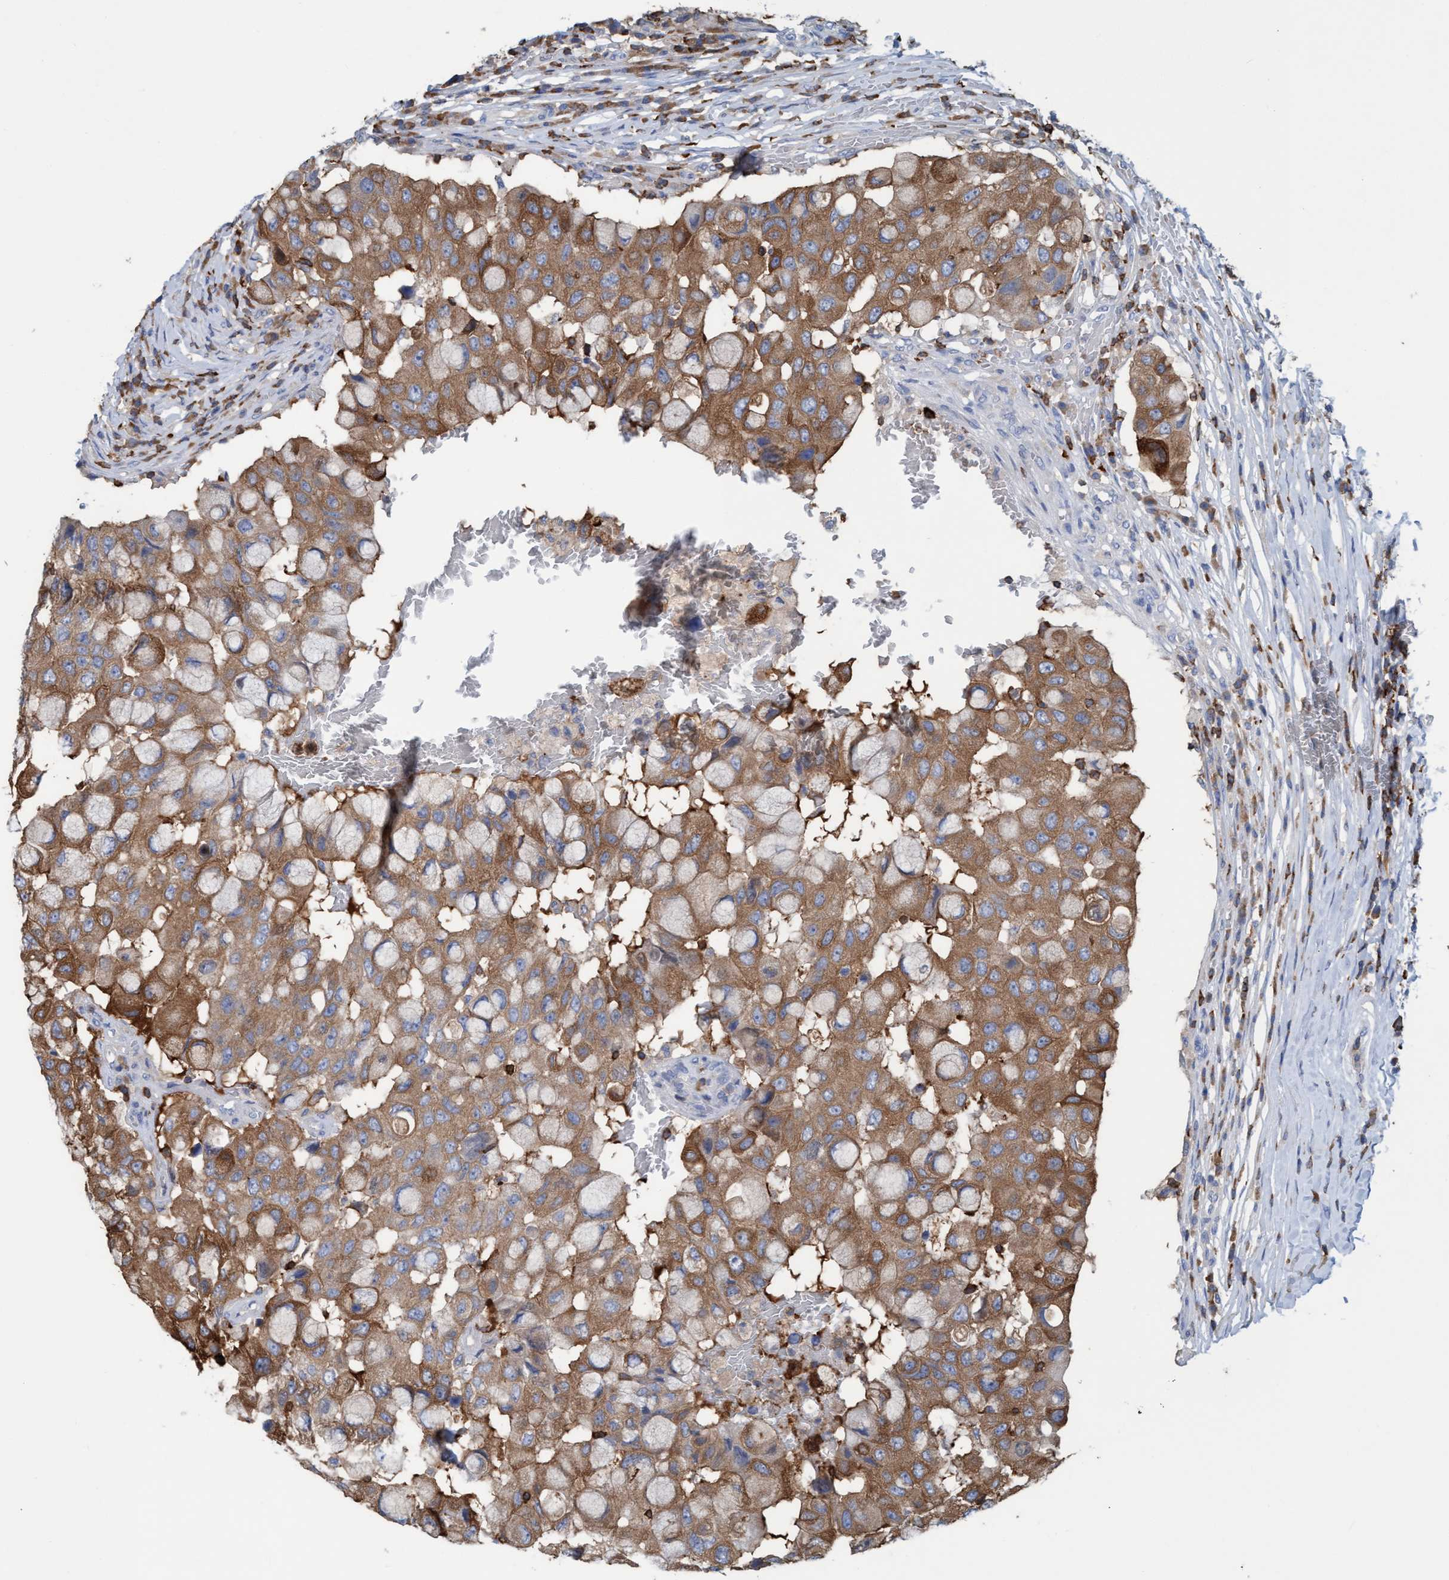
{"staining": {"intensity": "moderate", "quantity": ">75%", "location": "cytoplasmic/membranous"}, "tissue": "breast cancer", "cell_type": "Tumor cells", "image_type": "cancer", "snomed": [{"axis": "morphology", "description": "Duct carcinoma"}, {"axis": "topography", "description": "Breast"}], "caption": "Tumor cells exhibit medium levels of moderate cytoplasmic/membranous expression in about >75% of cells in breast intraductal carcinoma.", "gene": "EZR", "patient": {"sex": "female", "age": 27}}